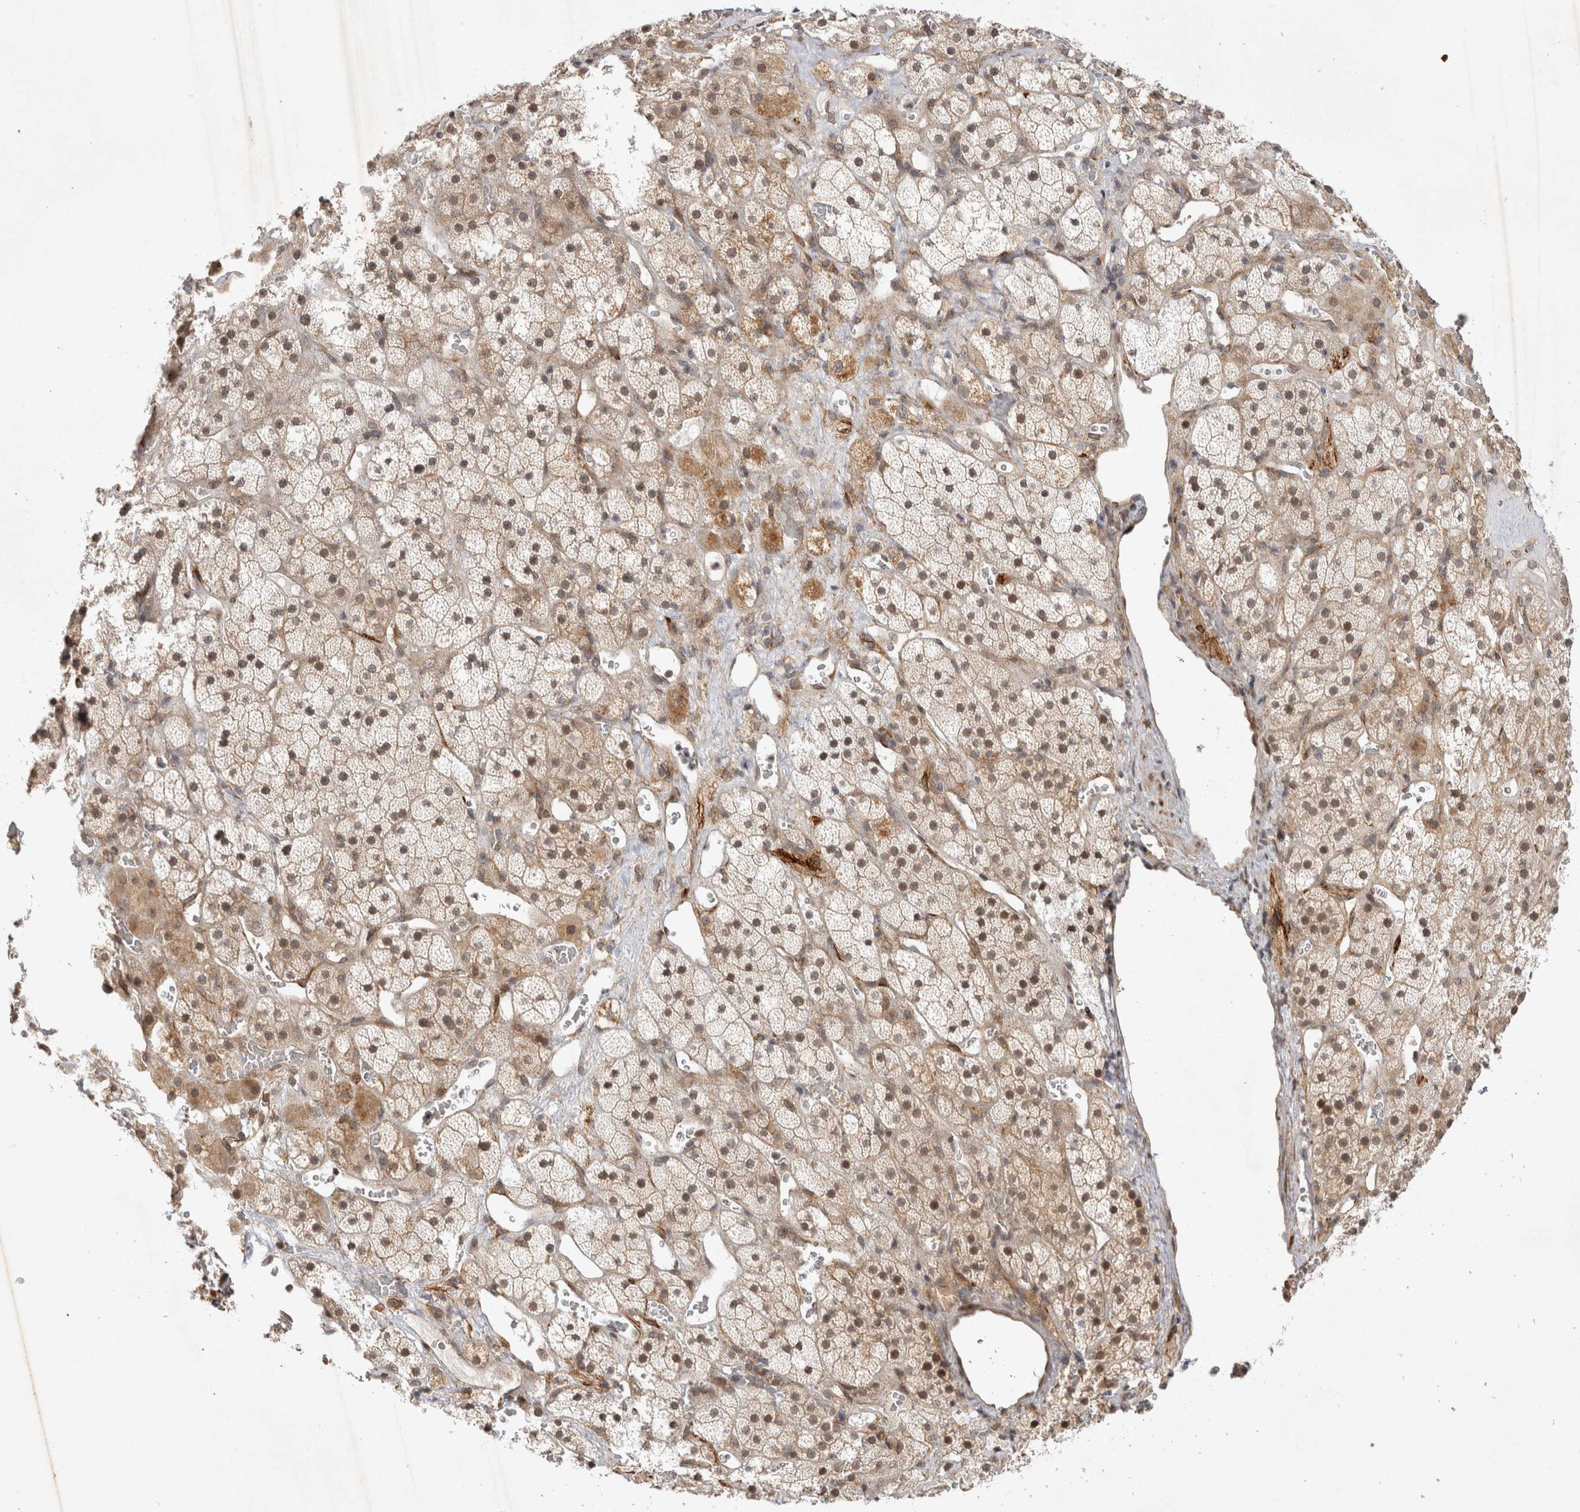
{"staining": {"intensity": "moderate", "quantity": "25%-75%", "location": "cytoplasmic/membranous,nuclear"}, "tissue": "adrenal gland", "cell_type": "Glandular cells", "image_type": "normal", "snomed": [{"axis": "morphology", "description": "Normal tissue, NOS"}, {"axis": "topography", "description": "Adrenal gland"}], "caption": "The image exhibits a brown stain indicating the presence of a protein in the cytoplasmic/membranous,nuclear of glandular cells in adrenal gland. Using DAB (3,3'-diaminobenzidine) (brown) and hematoxylin (blue) stains, captured at high magnification using brightfield microscopy.", "gene": "ZNF318", "patient": {"sex": "male", "age": 57}}